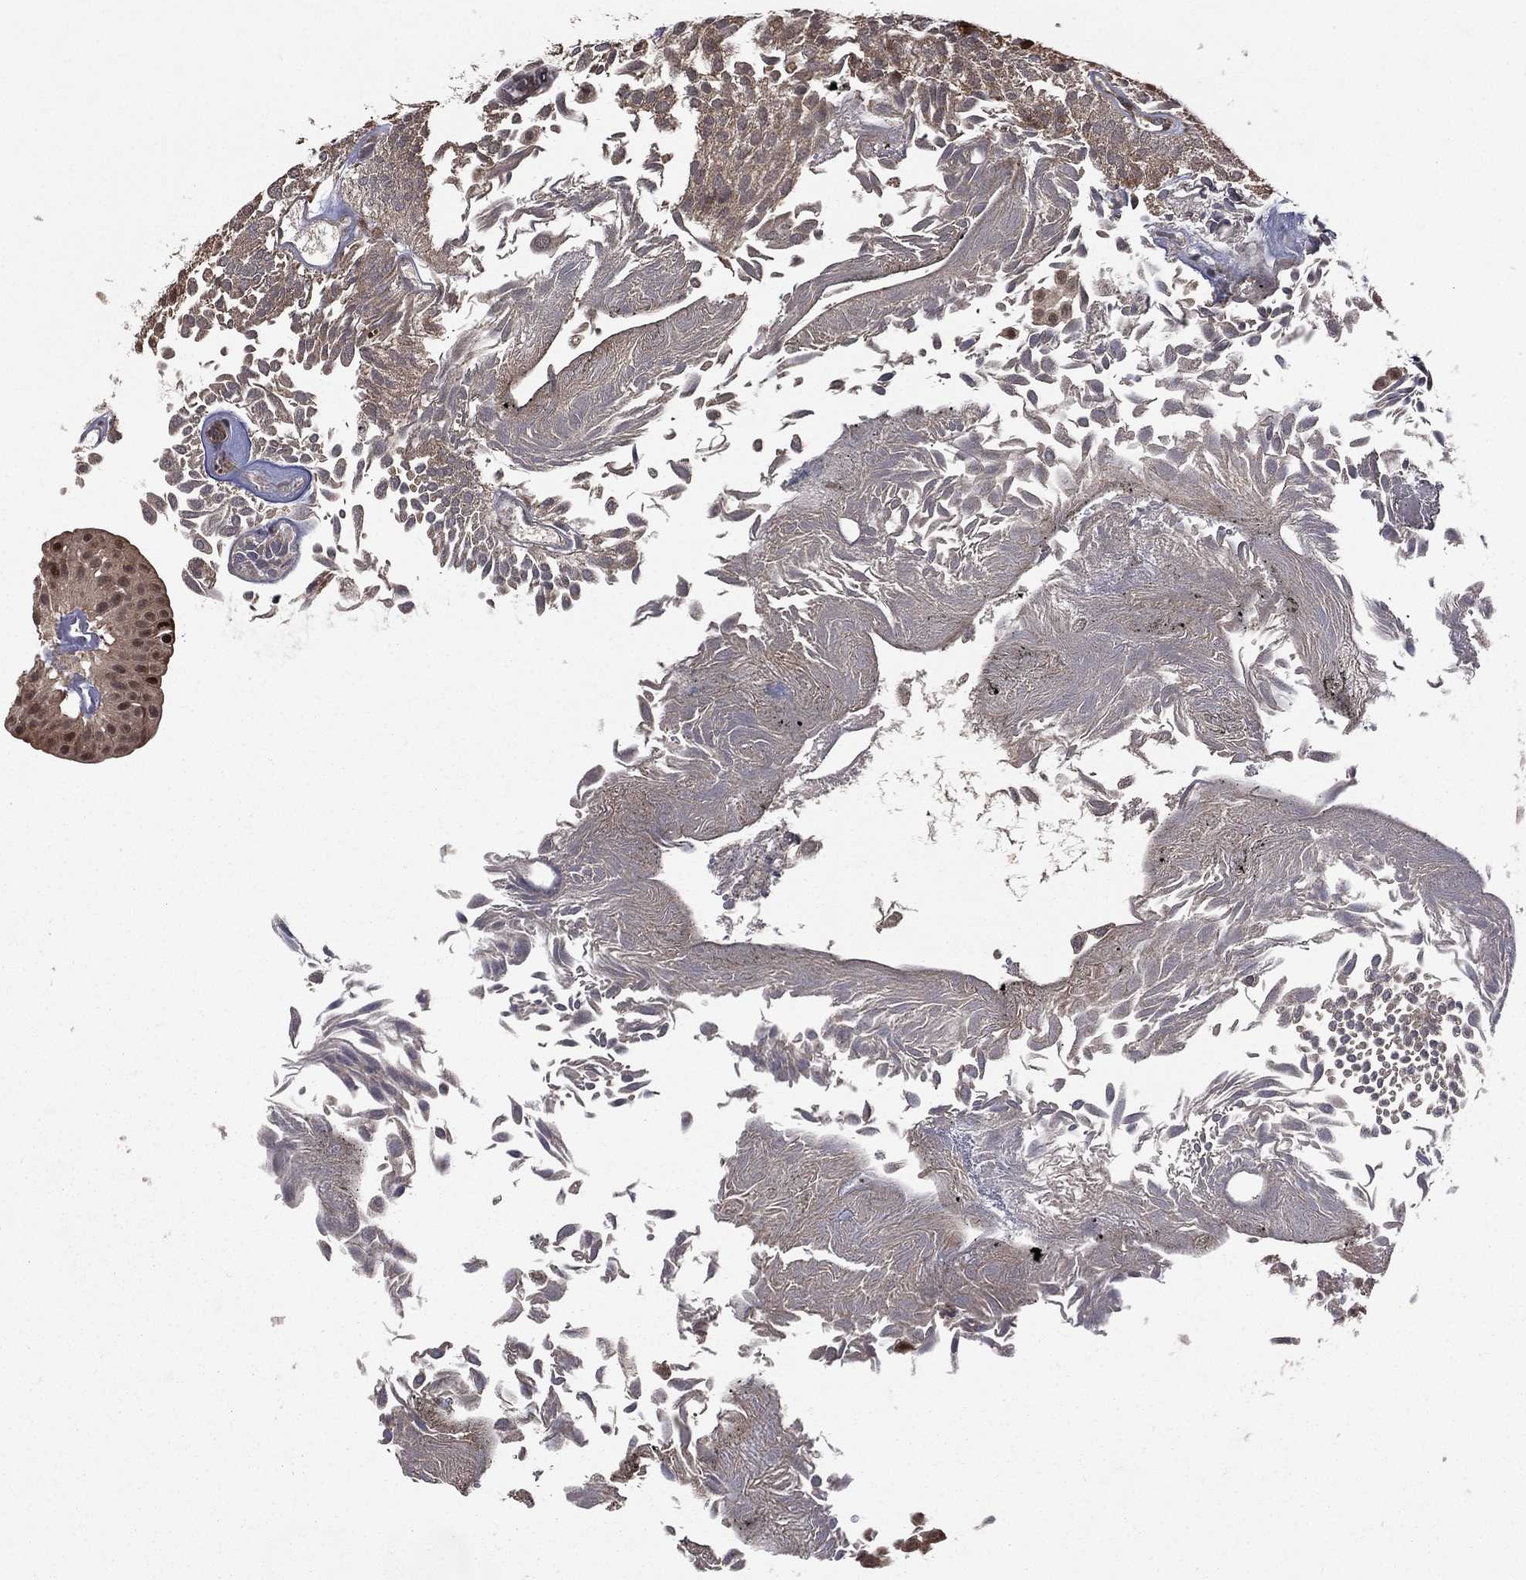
{"staining": {"intensity": "moderate", "quantity": "25%-75%", "location": "cytoplasmic/membranous,nuclear"}, "tissue": "urothelial cancer", "cell_type": "Tumor cells", "image_type": "cancer", "snomed": [{"axis": "morphology", "description": "Urothelial carcinoma, Low grade"}, {"axis": "topography", "description": "Urinary bladder"}], "caption": "Protein expression analysis of low-grade urothelial carcinoma exhibits moderate cytoplasmic/membranous and nuclear staining in about 25%-75% of tumor cells.", "gene": "RAB11FIP4", "patient": {"sex": "male", "age": 64}}